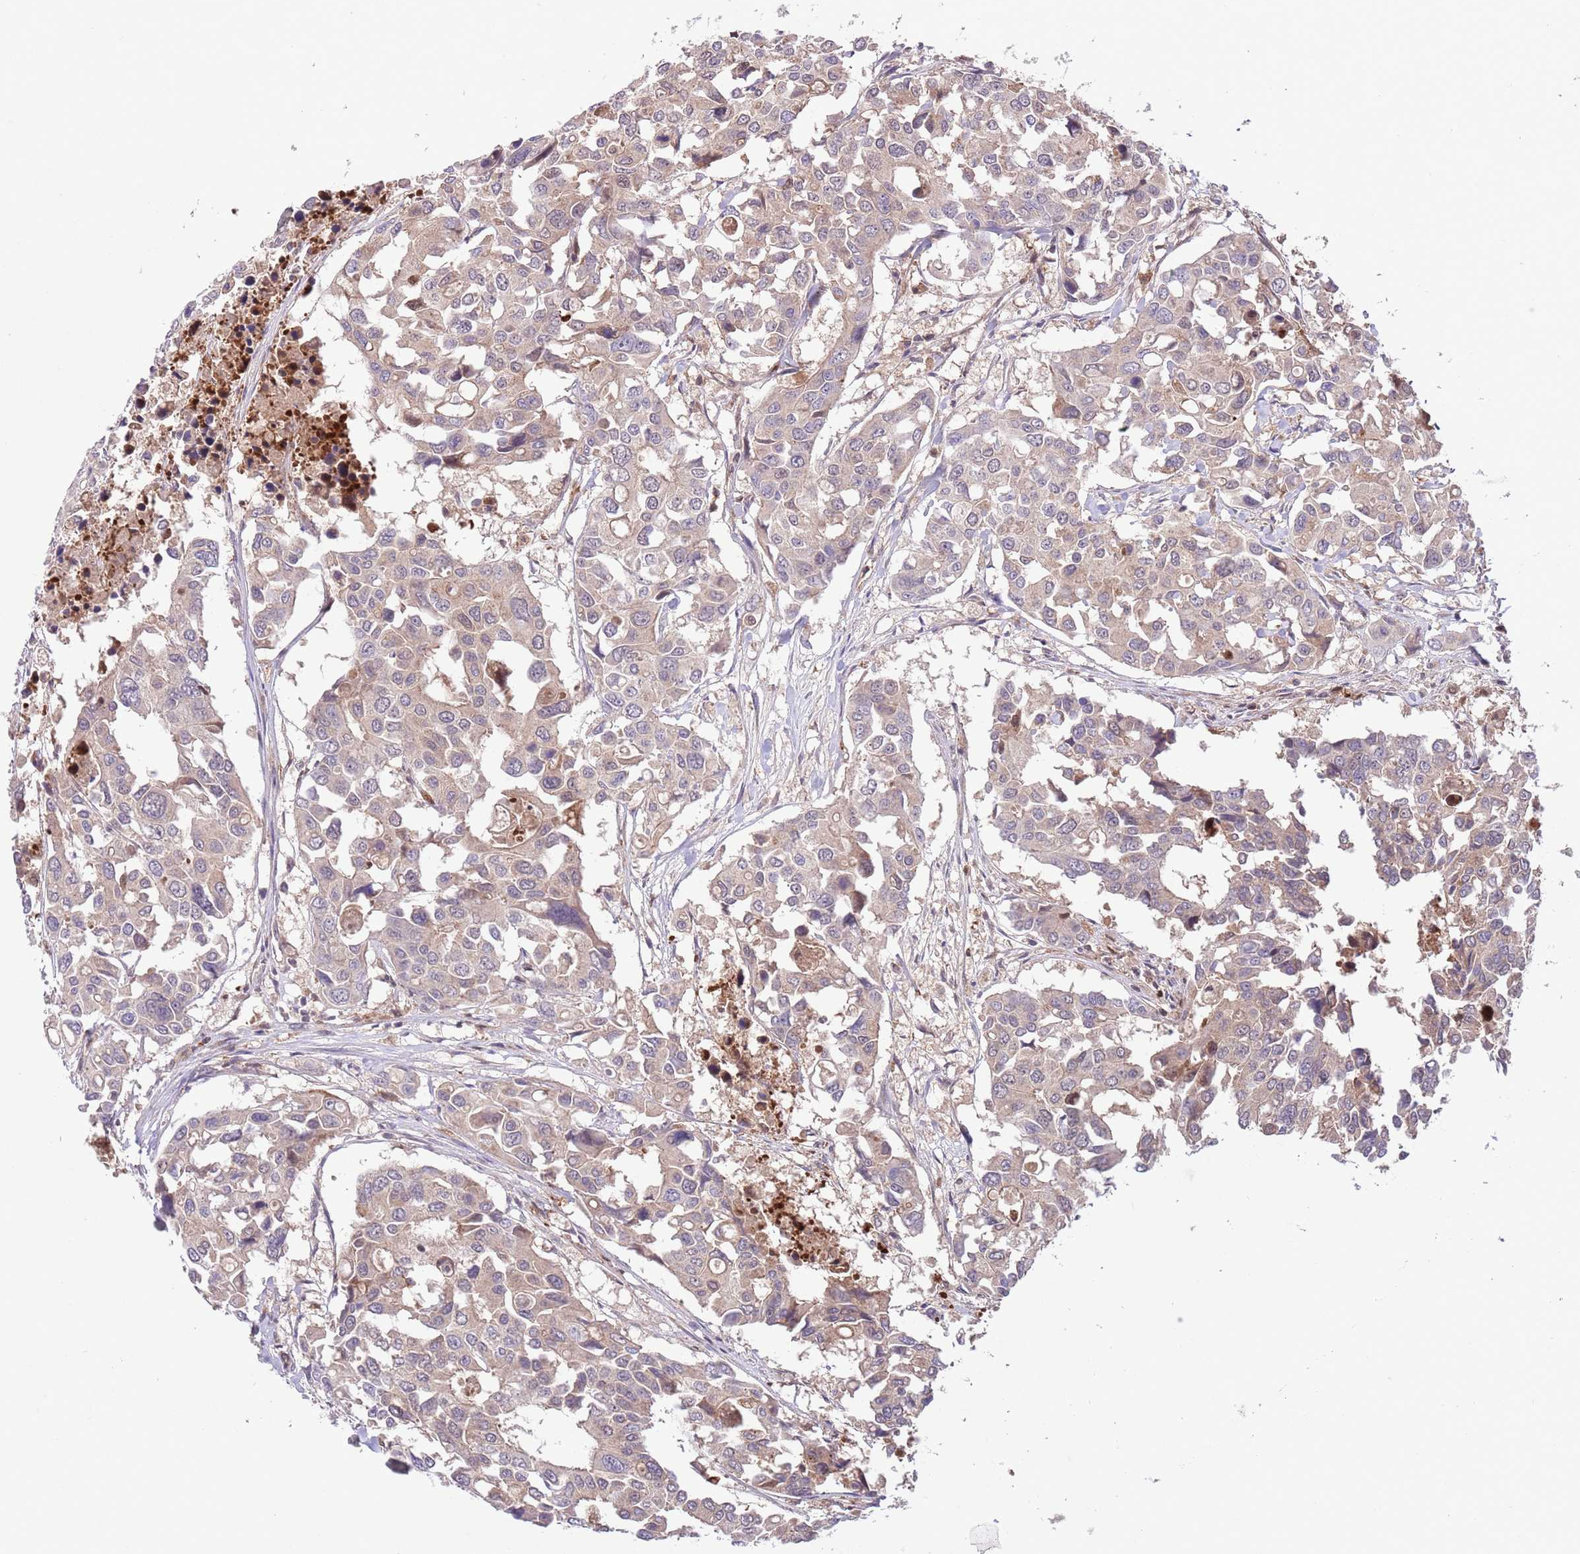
{"staining": {"intensity": "weak", "quantity": ">75%", "location": "cytoplasmic/membranous"}, "tissue": "colorectal cancer", "cell_type": "Tumor cells", "image_type": "cancer", "snomed": [{"axis": "morphology", "description": "Adenocarcinoma, NOS"}, {"axis": "topography", "description": "Colon"}], "caption": "Protein analysis of colorectal cancer (adenocarcinoma) tissue demonstrates weak cytoplasmic/membranous positivity in about >75% of tumor cells. (Stains: DAB in brown, nuclei in blue, Microscopy: brightfield microscopy at high magnification).", "gene": "HDHD2", "patient": {"sex": "male", "age": 77}}